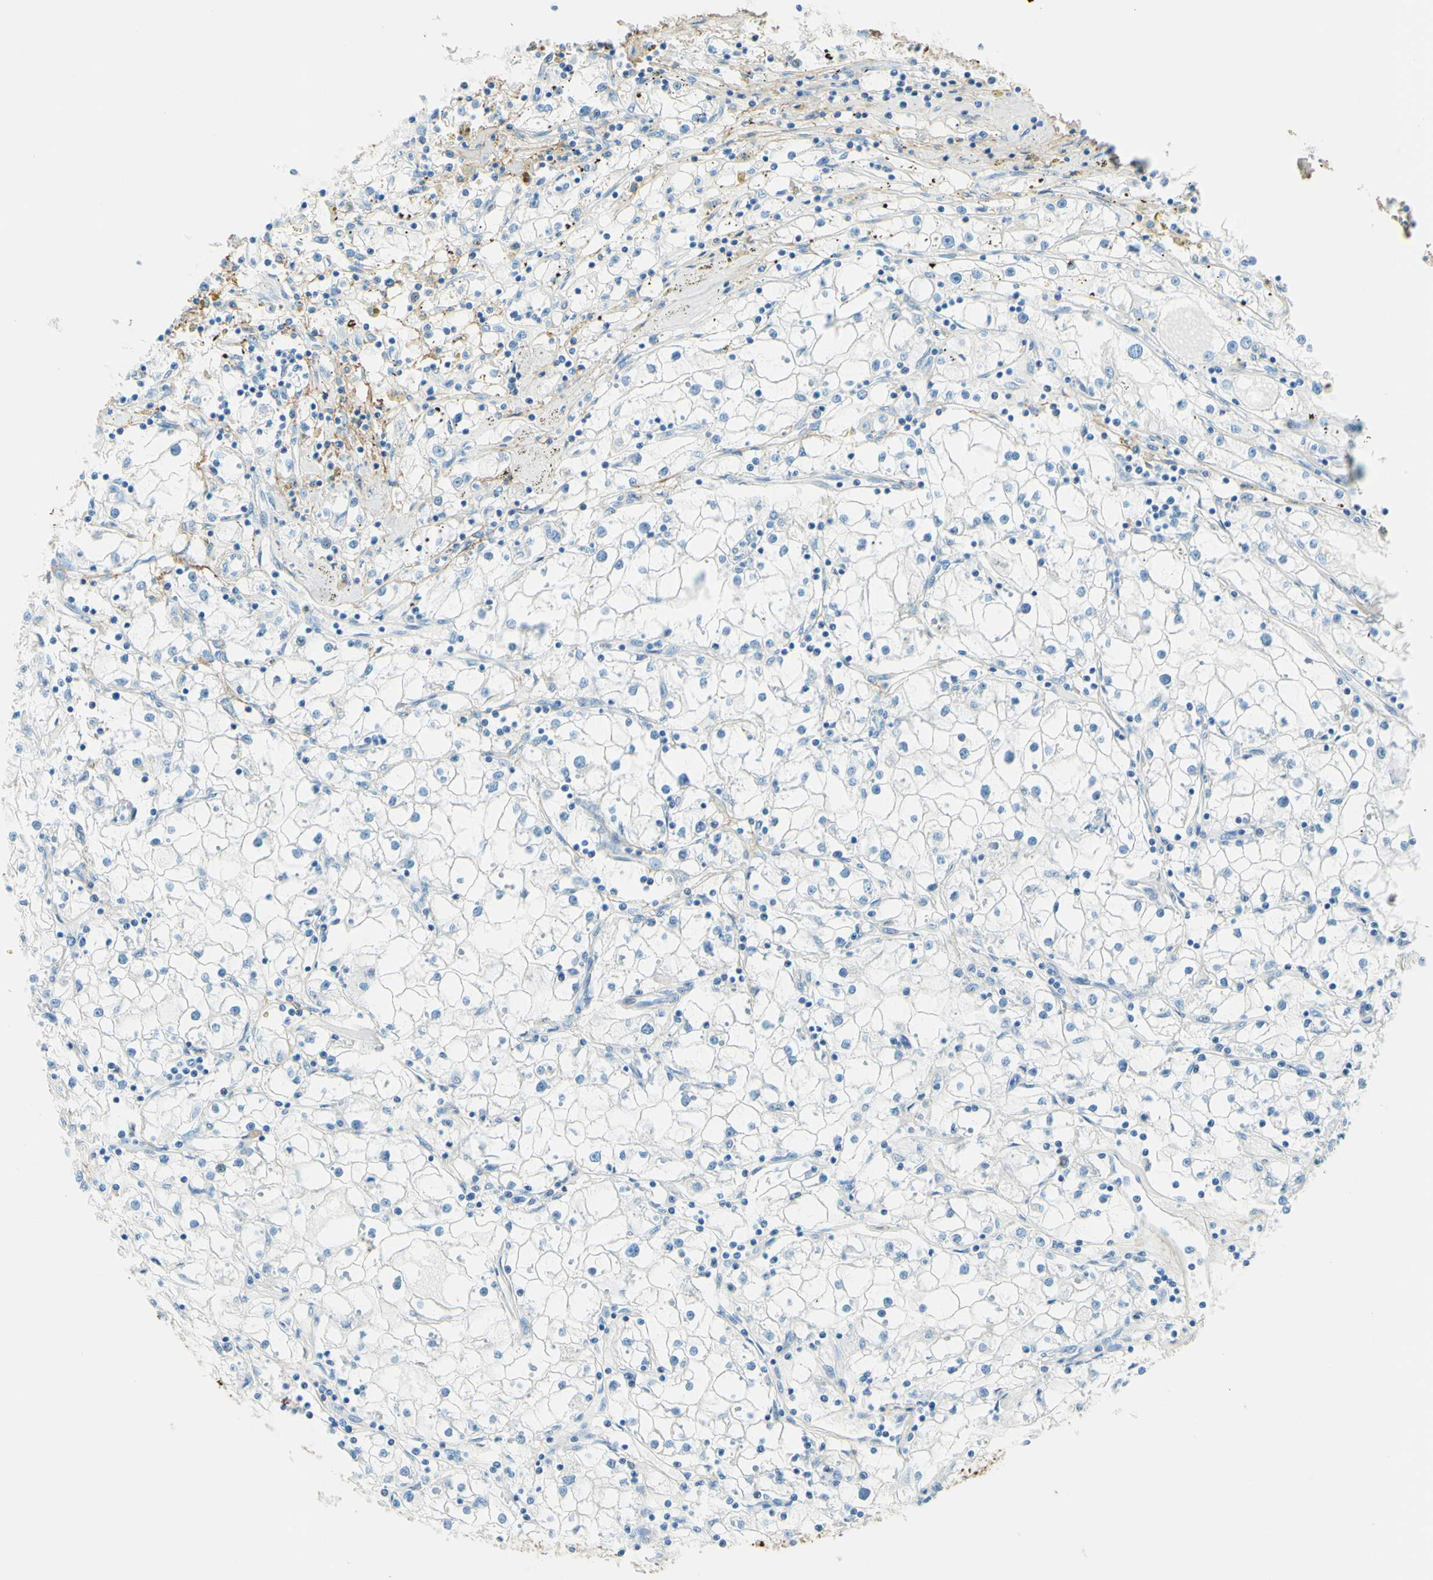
{"staining": {"intensity": "negative", "quantity": "none", "location": "none"}, "tissue": "renal cancer", "cell_type": "Tumor cells", "image_type": "cancer", "snomed": [{"axis": "morphology", "description": "Adenocarcinoma, NOS"}, {"axis": "topography", "description": "Kidney"}], "caption": "Immunohistochemistry (IHC) of human renal adenocarcinoma displays no positivity in tumor cells.", "gene": "MFAP5", "patient": {"sex": "male", "age": 56}}